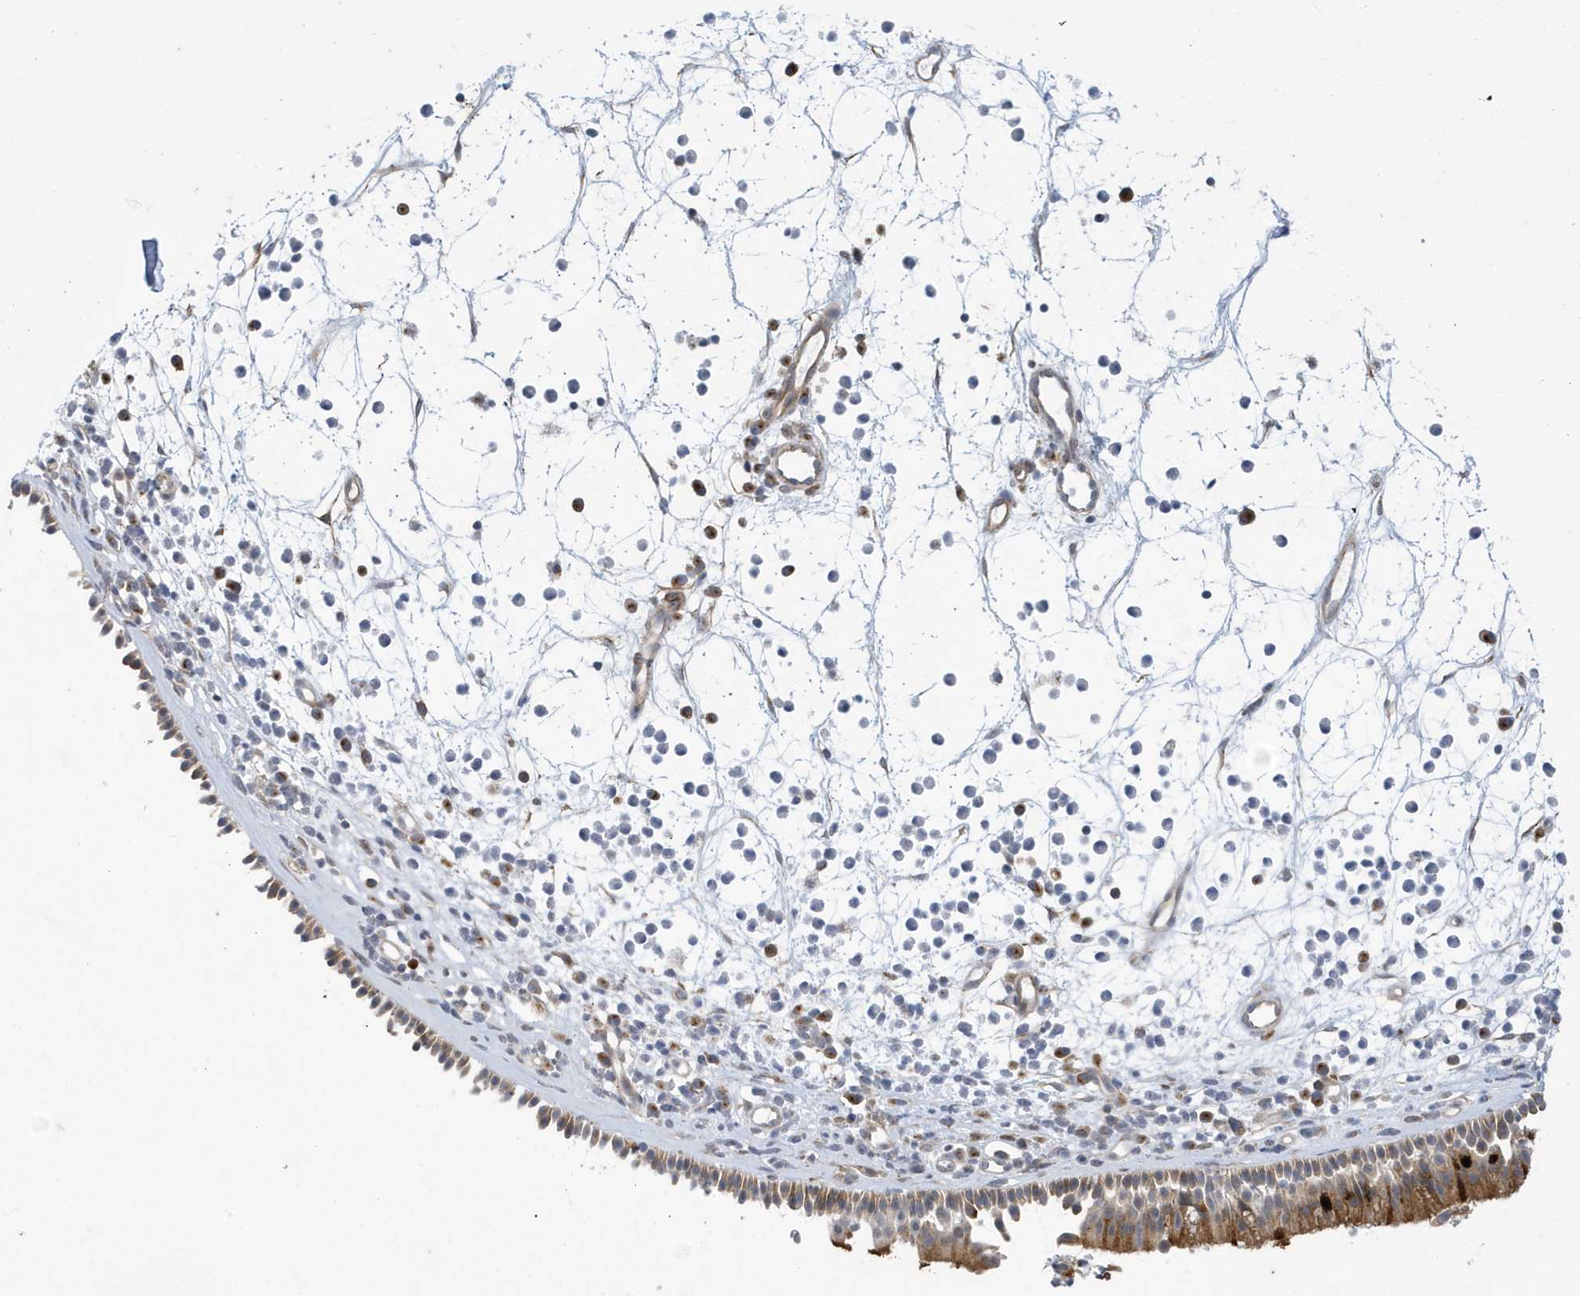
{"staining": {"intensity": "strong", "quantity": "25%-75%", "location": "cytoplasmic/membranous"}, "tissue": "nasopharynx", "cell_type": "Respiratory epithelial cells", "image_type": "normal", "snomed": [{"axis": "morphology", "description": "Normal tissue, NOS"}, {"axis": "morphology", "description": "Inflammation, NOS"}, {"axis": "morphology", "description": "Malignant melanoma, Metastatic site"}, {"axis": "topography", "description": "Nasopharynx"}], "caption": "A brown stain shows strong cytoplasmic/membranous staining of a protein in respiratory epithelial cells of unremarkable human nasopharynx.", "gene": "ZNF654", "patient": {"sex": "male", "age": 70}}